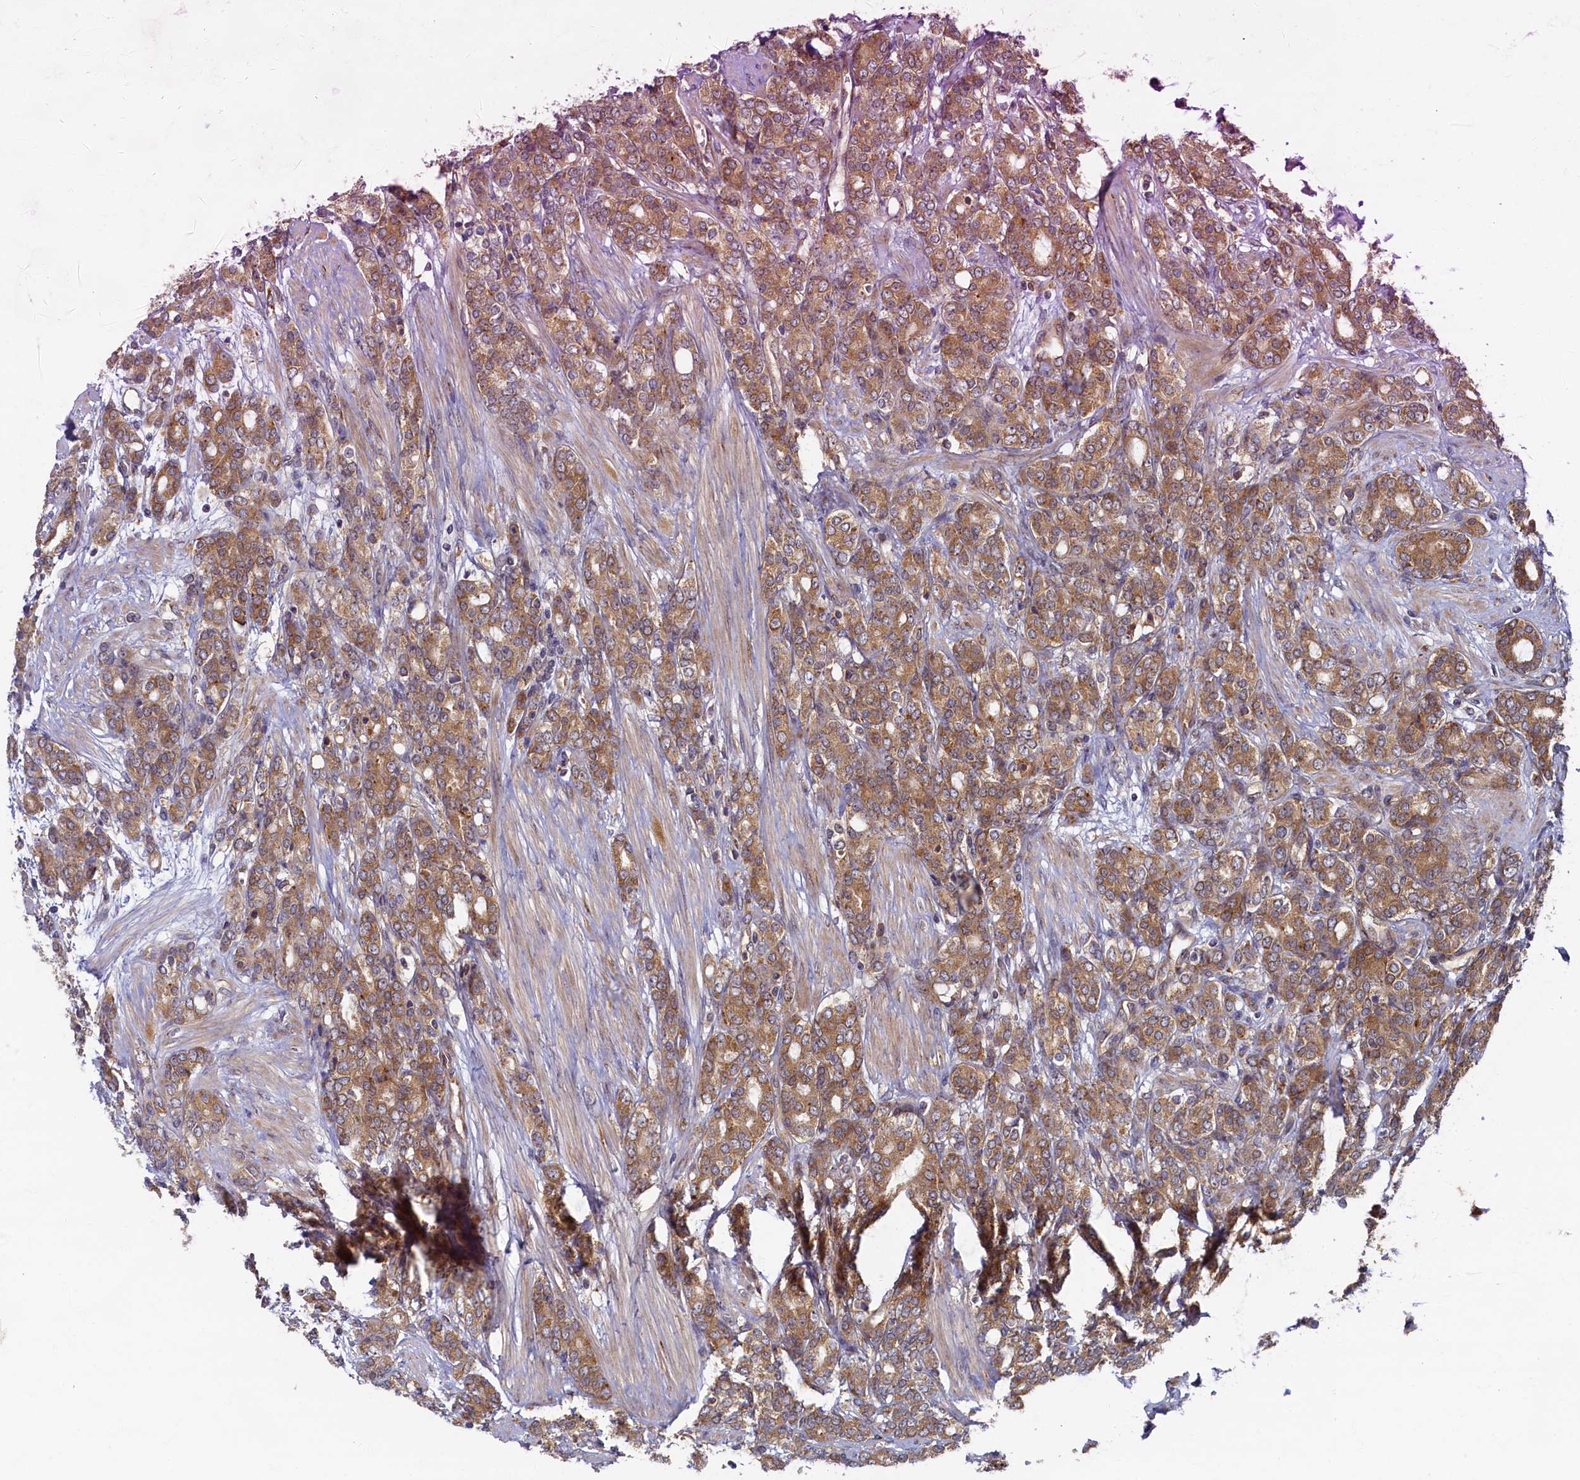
{"staining": {"intensity": "moderate", "quantity": ">75%", "location": "cytoplasmic/membranous"}, "tissue": "prostate cancer", "cell_type": "Tumor cells", "image_type": "cancer", "snomed": [{"axis": "morphology", "description": "Adenocarcinoma, High grade"}, {"axis": "topography", "description": "Prostate"}], "caption": "Immunohistochemistry (IHC) staining of prostate cancer (high-grade adenocarcinoma), which shows medium levels of moderate cytoplasmic/membranous positivity in about >75% of tumor cells indicating moderate cytoplasmic/membranous protein expression. The staining was performed using DAB (brown) for protein detection and nuclei were counterstained in hematoxylin (blue).", "gene": "STX12", "patient": {"sex": "male", "age": 62}}